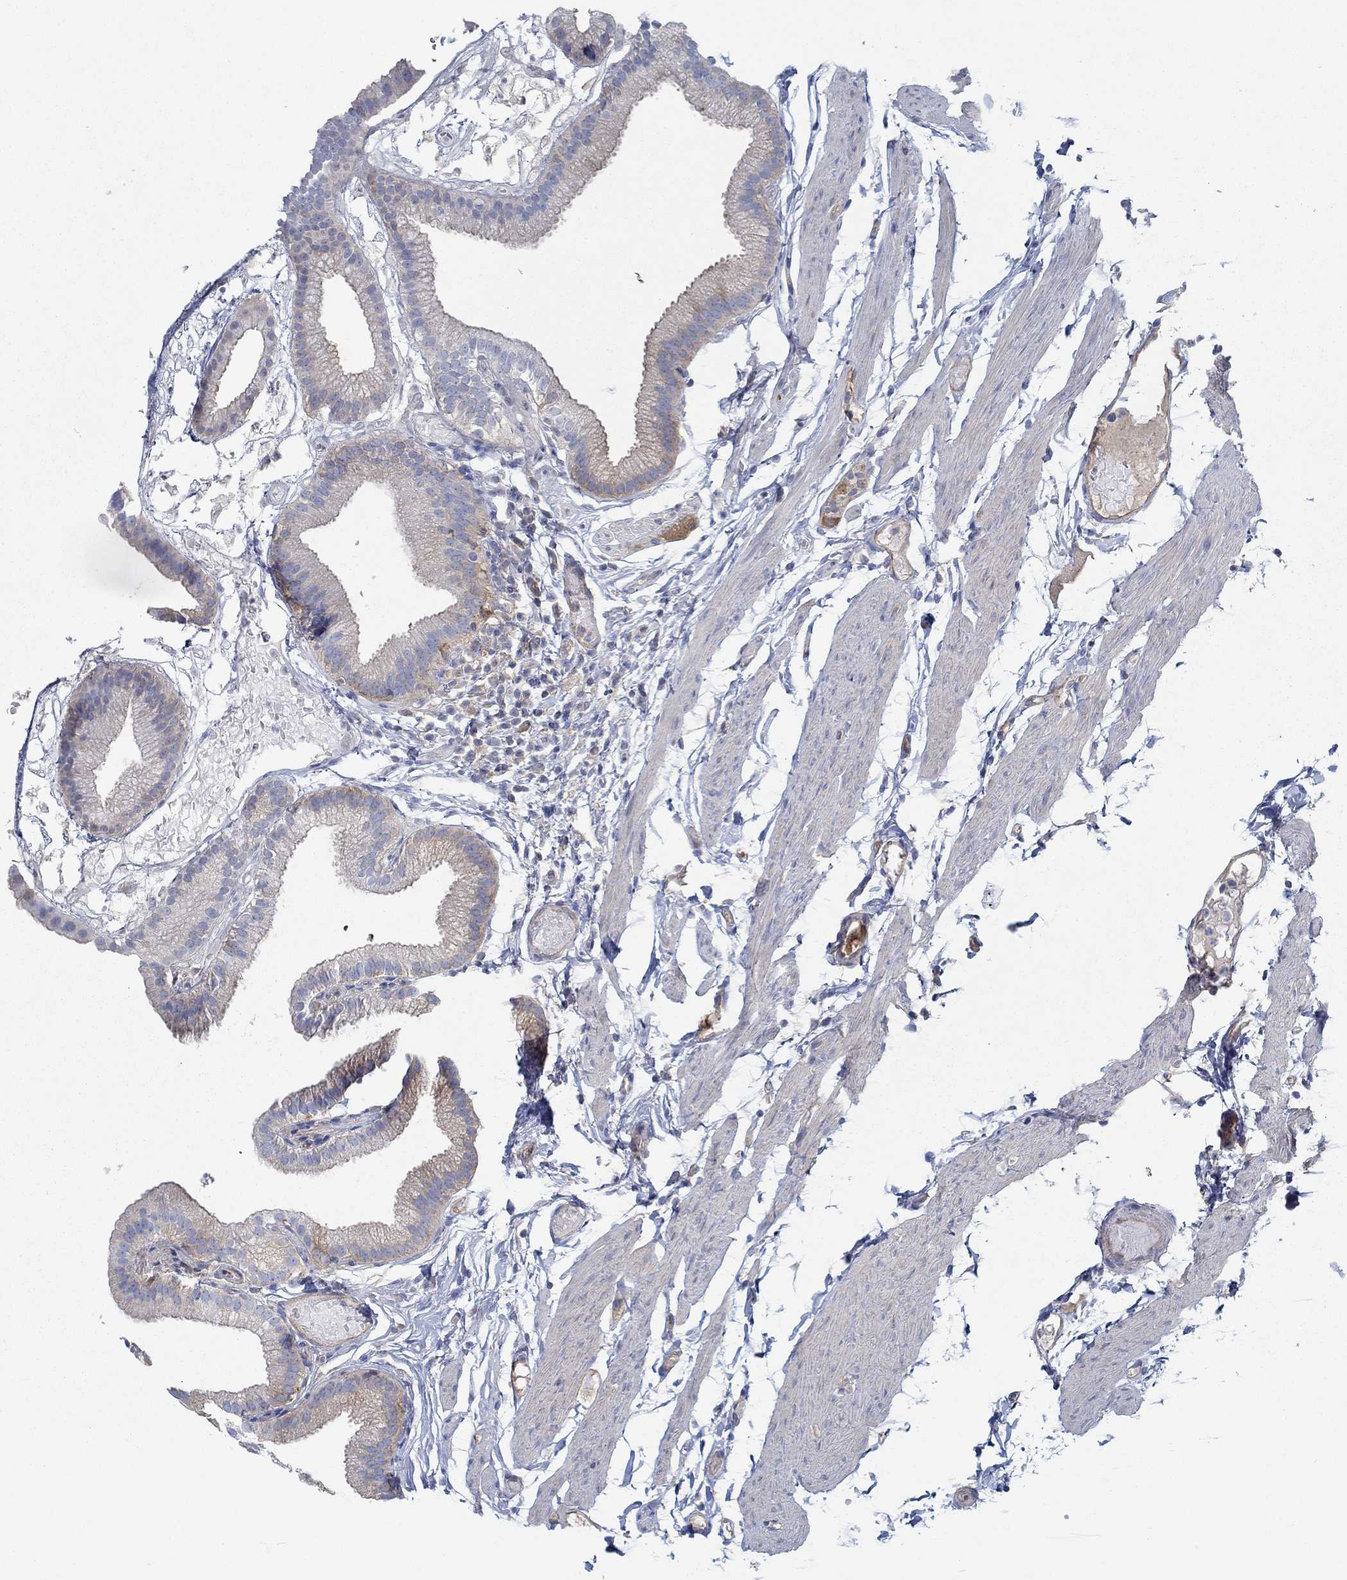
{"staining": {"intensity": "negative", "quantity": "none", "location": "none"}, "tissue": "gallbladder", "cell_type": "Glandular cells", "image_type": "normal", "snomed": [{"axis": "morphology", "description": "Normal tissue, NOS"}, {"axis": "topography", "description": "Gallbladder"}], "caption": "This is an immunohistochemistry (IHC) photomicrograph of benign gallbladder. There is no expression in glandular cells.", "gene": "SPAG9", "patient": {"sex": "female", "age": 45}}